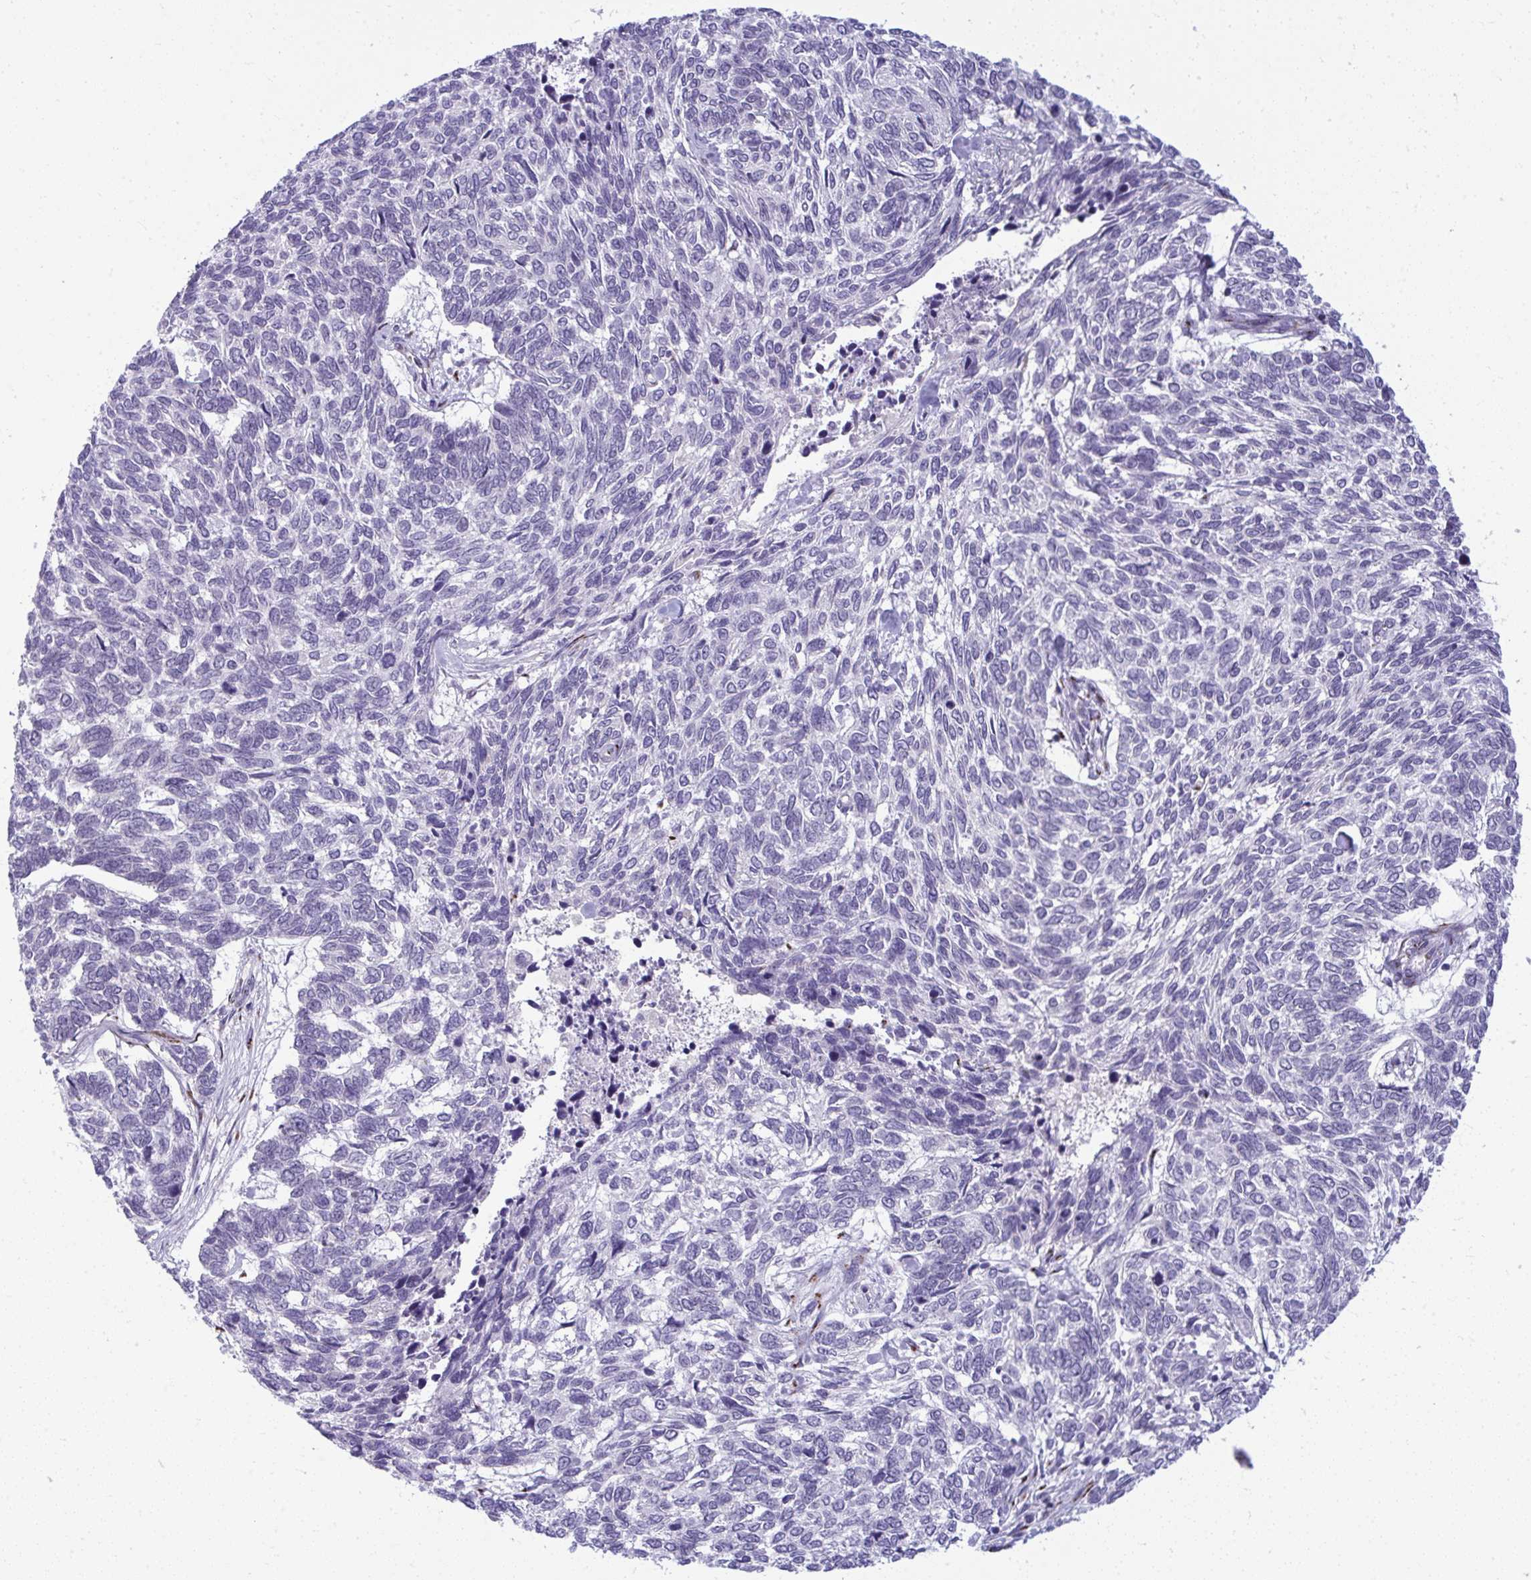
{"staining": {"intensity": "negative", "quantity": "none", "location": "none"}, "tissue": "skin cancer", "cell_type": "Tumor cells", "image_type": "cancer", "snomed": [{"axis": "morphology", "description": "Basal cell carcinoma"}, {"axis": "topography", "description": "Skin"}], "caption": "Immunohistochemistry of human skin cancer demonstrates no staining in tumor cells.", "gene": "DTX4", "patient": {"sex": "female", "age": 65}}